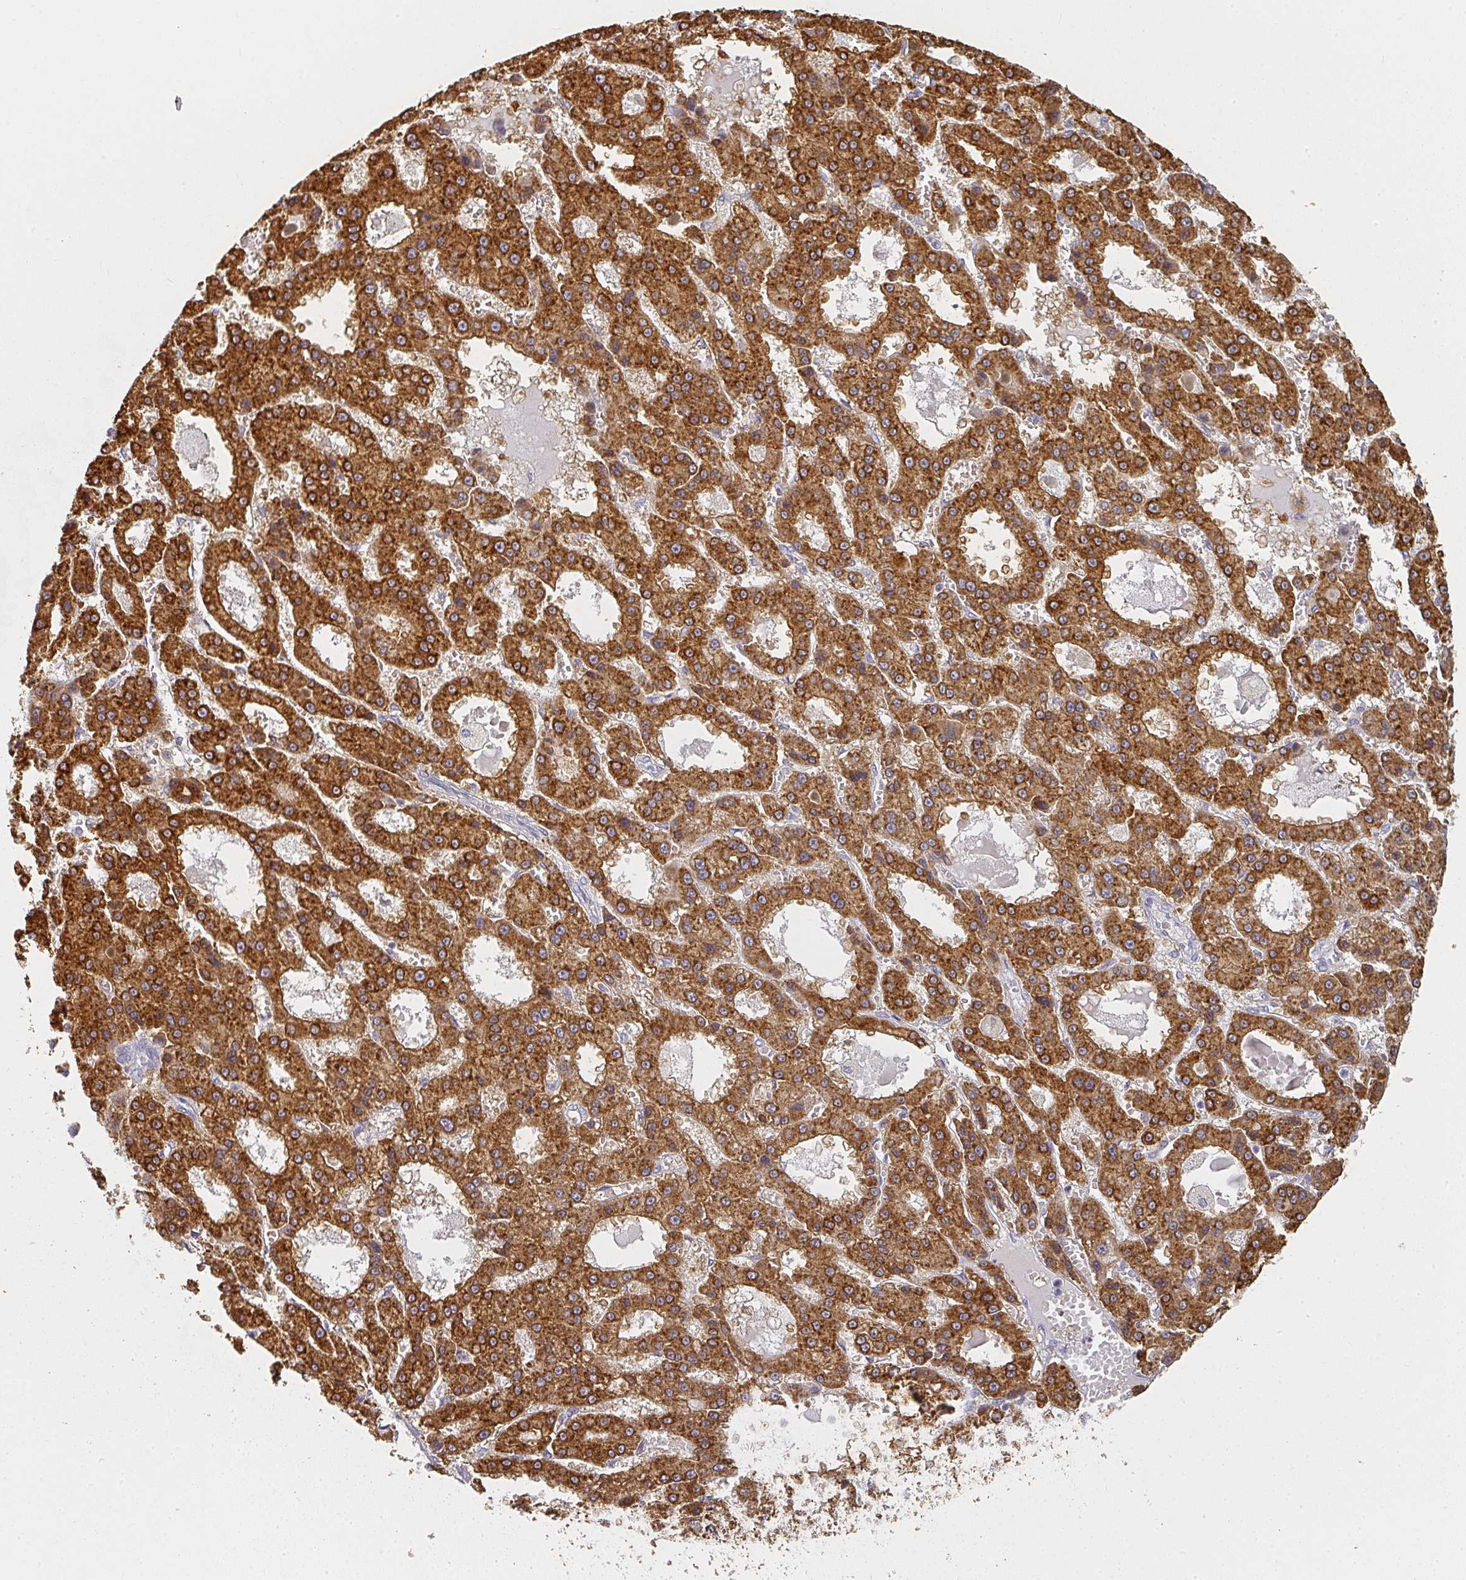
{"staining": {"intensity": "strong", "quantity": ">75%", "location": "cytoplasmic/membranous"}, "tissue": "liver cancer", "cell_type": "Tumor cells", "image_type": "cancer", "snomed": [{"axis": "morphology", "description": "Carcinoma, Hepatocellular, NOS"}, {"axis": "topography", "description": "Liver"}], "caption": "An image of human liver hepatocellular carcinoma stained for a protein reveals strong cytoplasmic/membranous brown staining in tumor cells.", "gene": "SHISA2", "patient": {"sex": "male", "age": 70}}